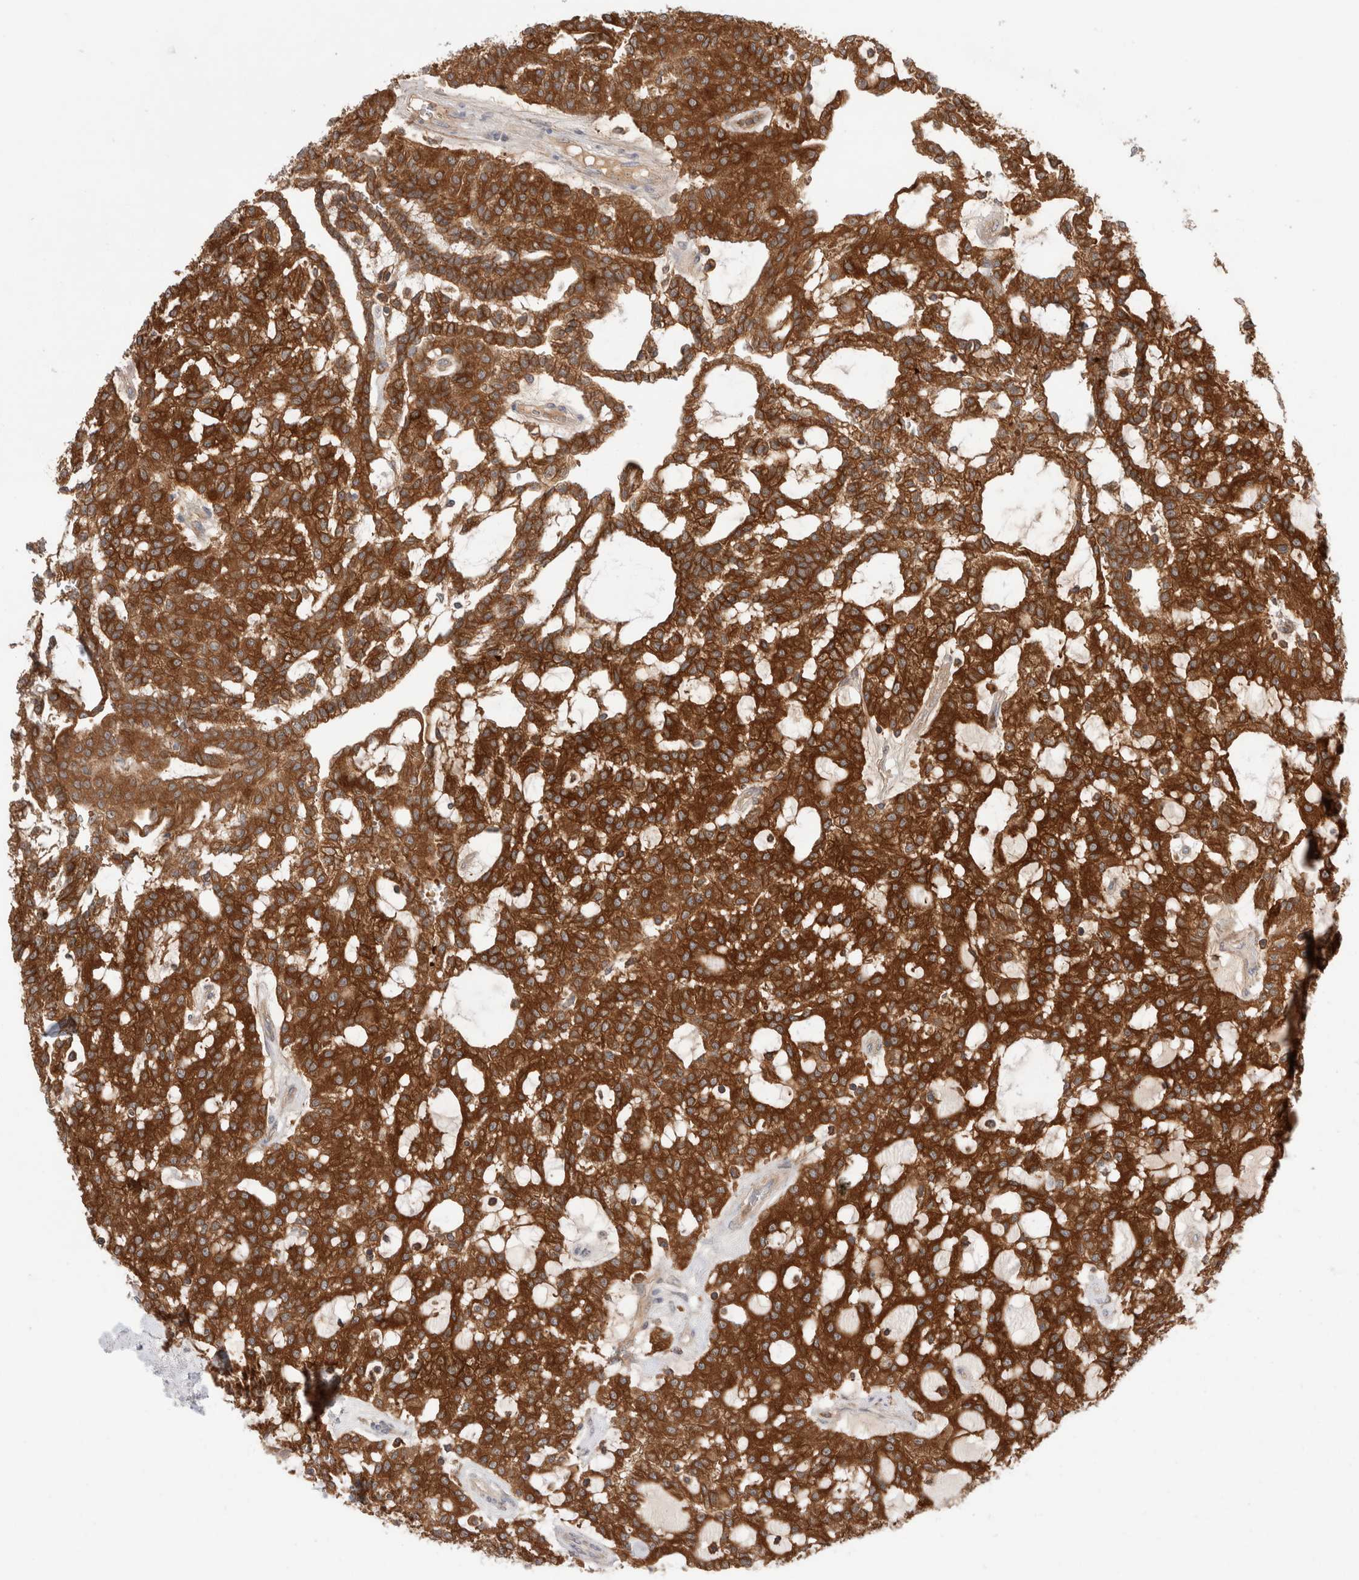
{"staining": {"intensity": "strong", "quantity": ">75%", "location": "cytoplasmic/membranous"}, "tissue": "renal cancer", "cell_type": "Tumor cells", "image_type": "cancer", "snomed": [{"axis": "morphology", "description": "Adenocarcinoma, NOS"}, {"axis": "topography", "description": "Kidney"}], "caption": "Immunohistochemistry of renal cancer (adenocarcinoma) exhibits high levels of strong cytoplasmic/membranous positivity in about >75% of tumor cells.", "gene": "KLHL14", "patient": {"sex": "male", "age": 63}}